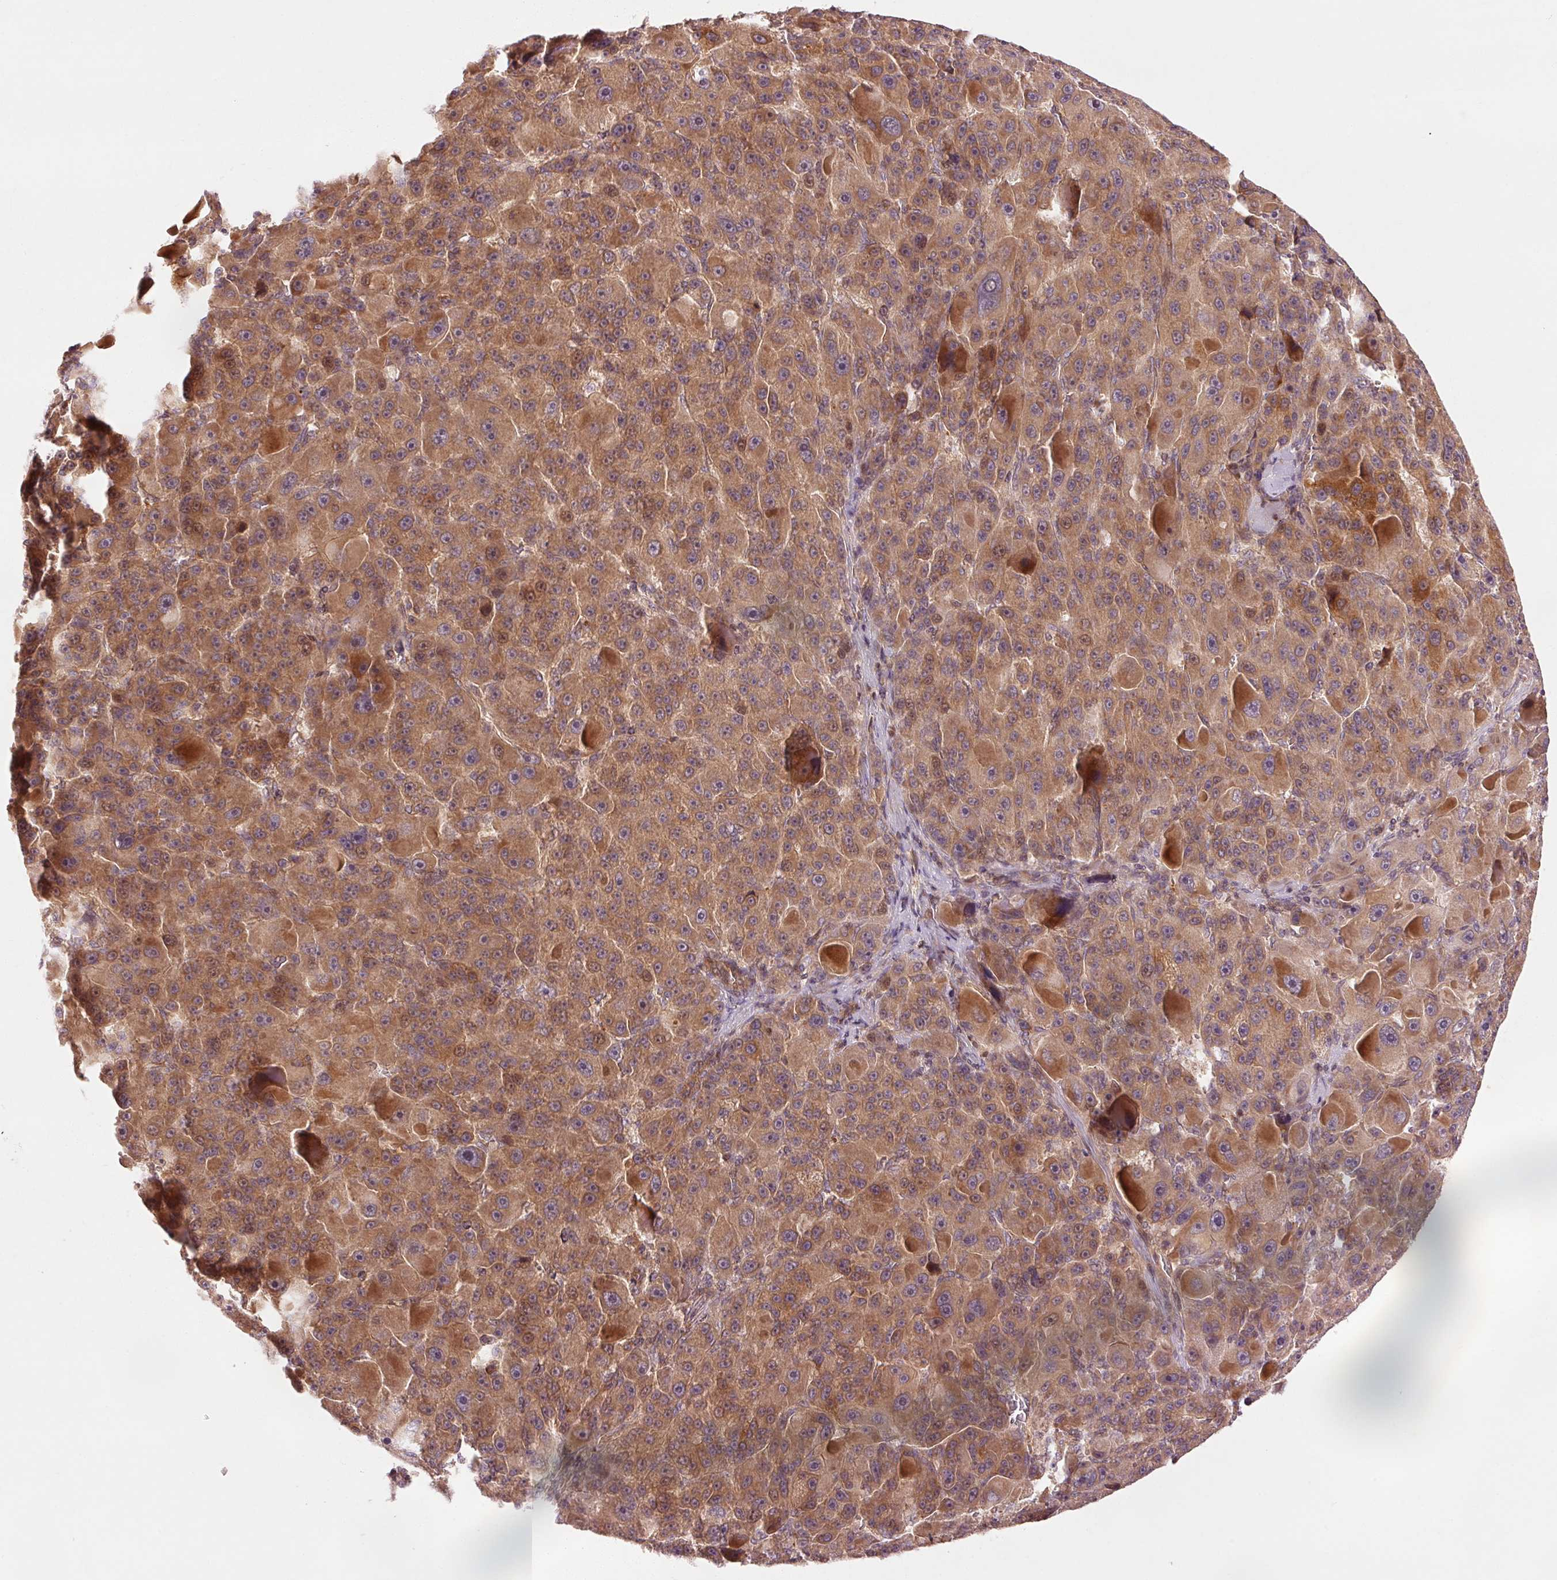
{"staining": {"intensity": "moderate", "quantity": ">75%", "location": "cytoplasmic/membranous,nuclear"}, "tissue": "liver cancer", "cell_type": "Tumor cells", "image_type": "cancer", "snomed": [{"axis": "morphology", "description": "Carcinoma, Hepatocellular, NOS"}, {"axis": "topography", "description": "Liver"}], "caption": "Immunohistochemistry (DAB) staining of human liver cancer reveals moderate cytoplasmic/membranous and nuclear protein positivity in about >75% of tumor cells.", "gene": "CTNNA1", "patient": {"sex": "male", "age": 76}}